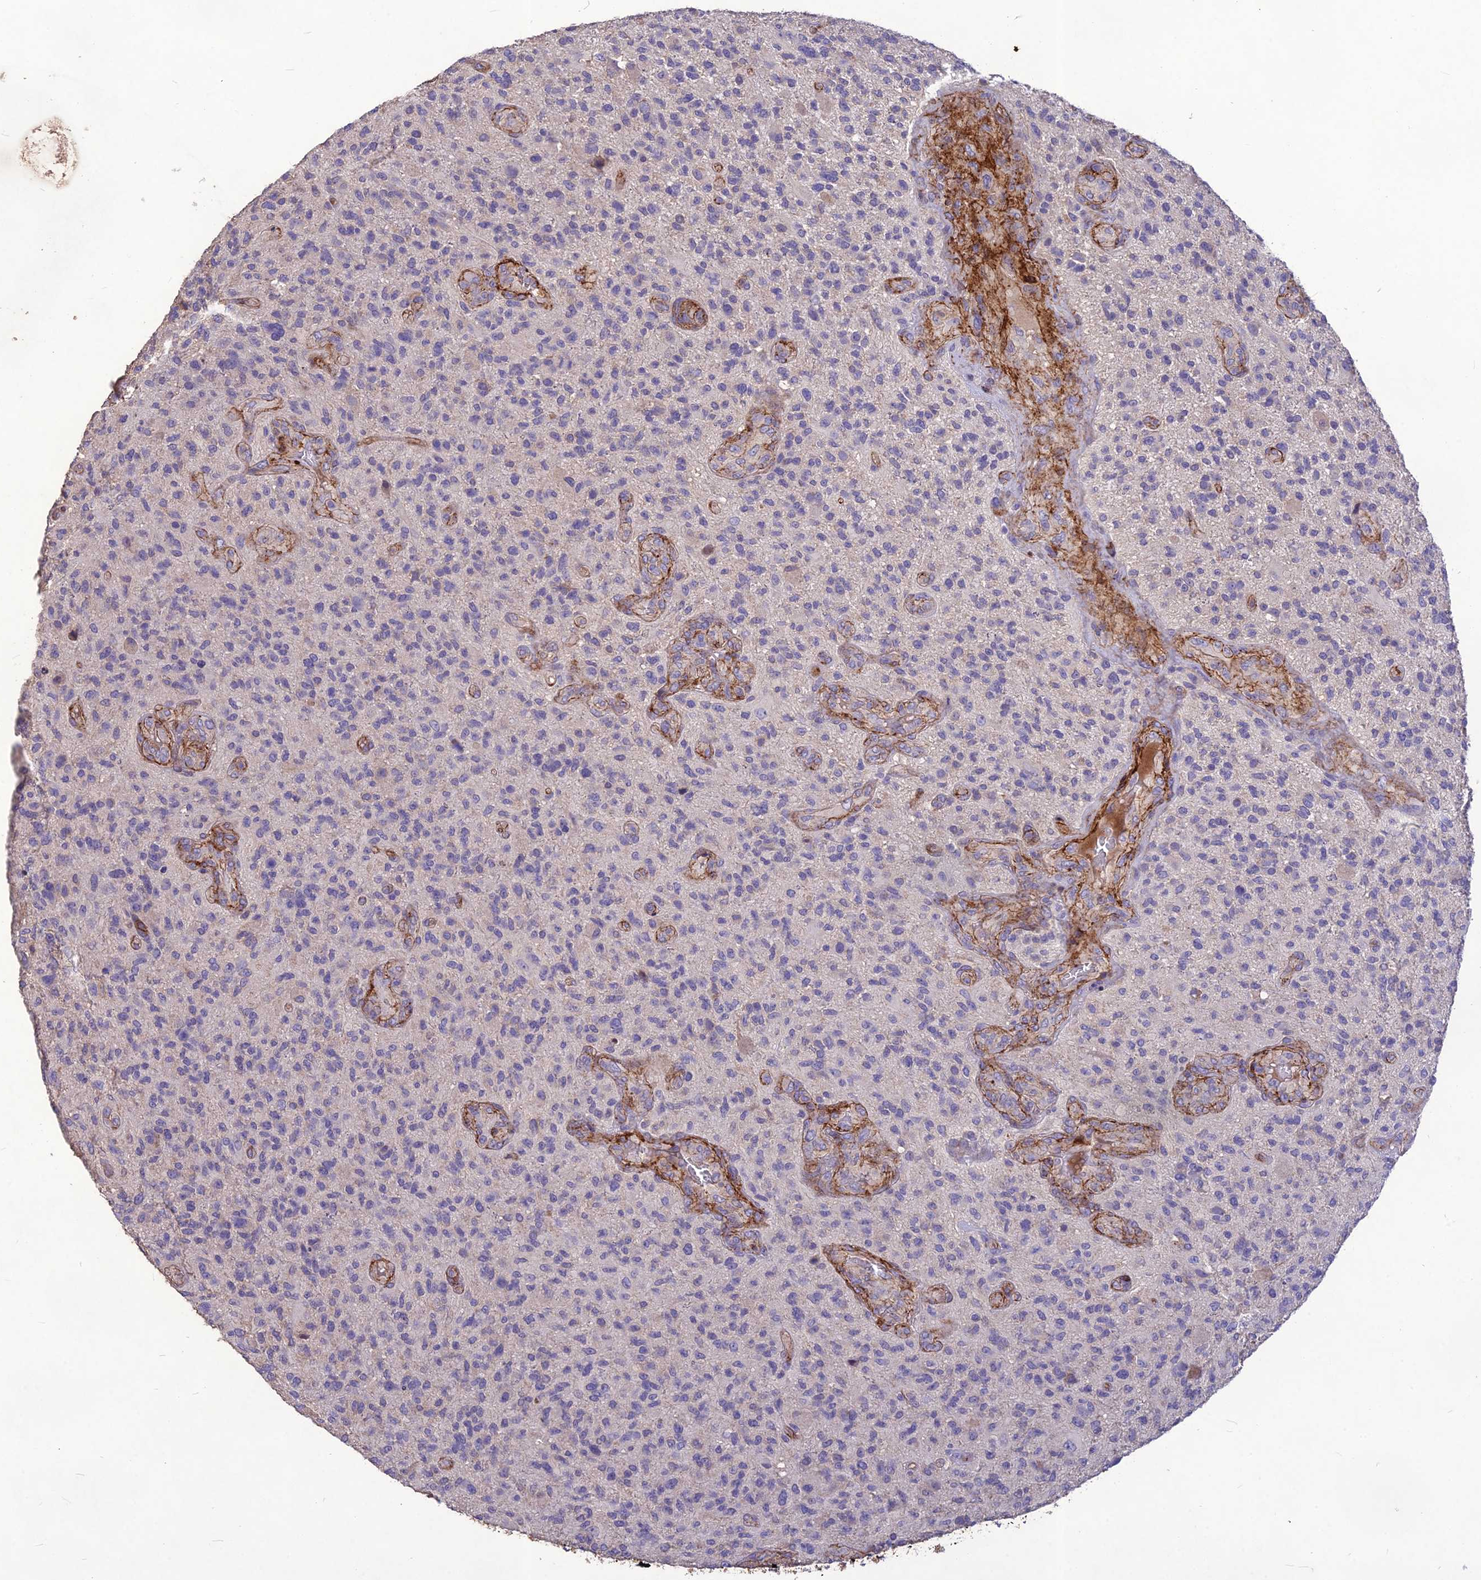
{"staining": {"intensity": "negative", "quantity": "none", "location": "none"}, "tissue": "glioma", "cell_type": "Tumor cells", "image_type": "cancer", "snomed": [{"axis": "morphology", "description": "Glioma, malignant, High grade"}, {"axis": "topography", "description": "Brain"}], "caption": "This is a photomicrograph of IHC staining of glioma, which shows no expression in tumor cells.", "gene": "CLUH", "patient": {"sex": "male", "age": 47}}